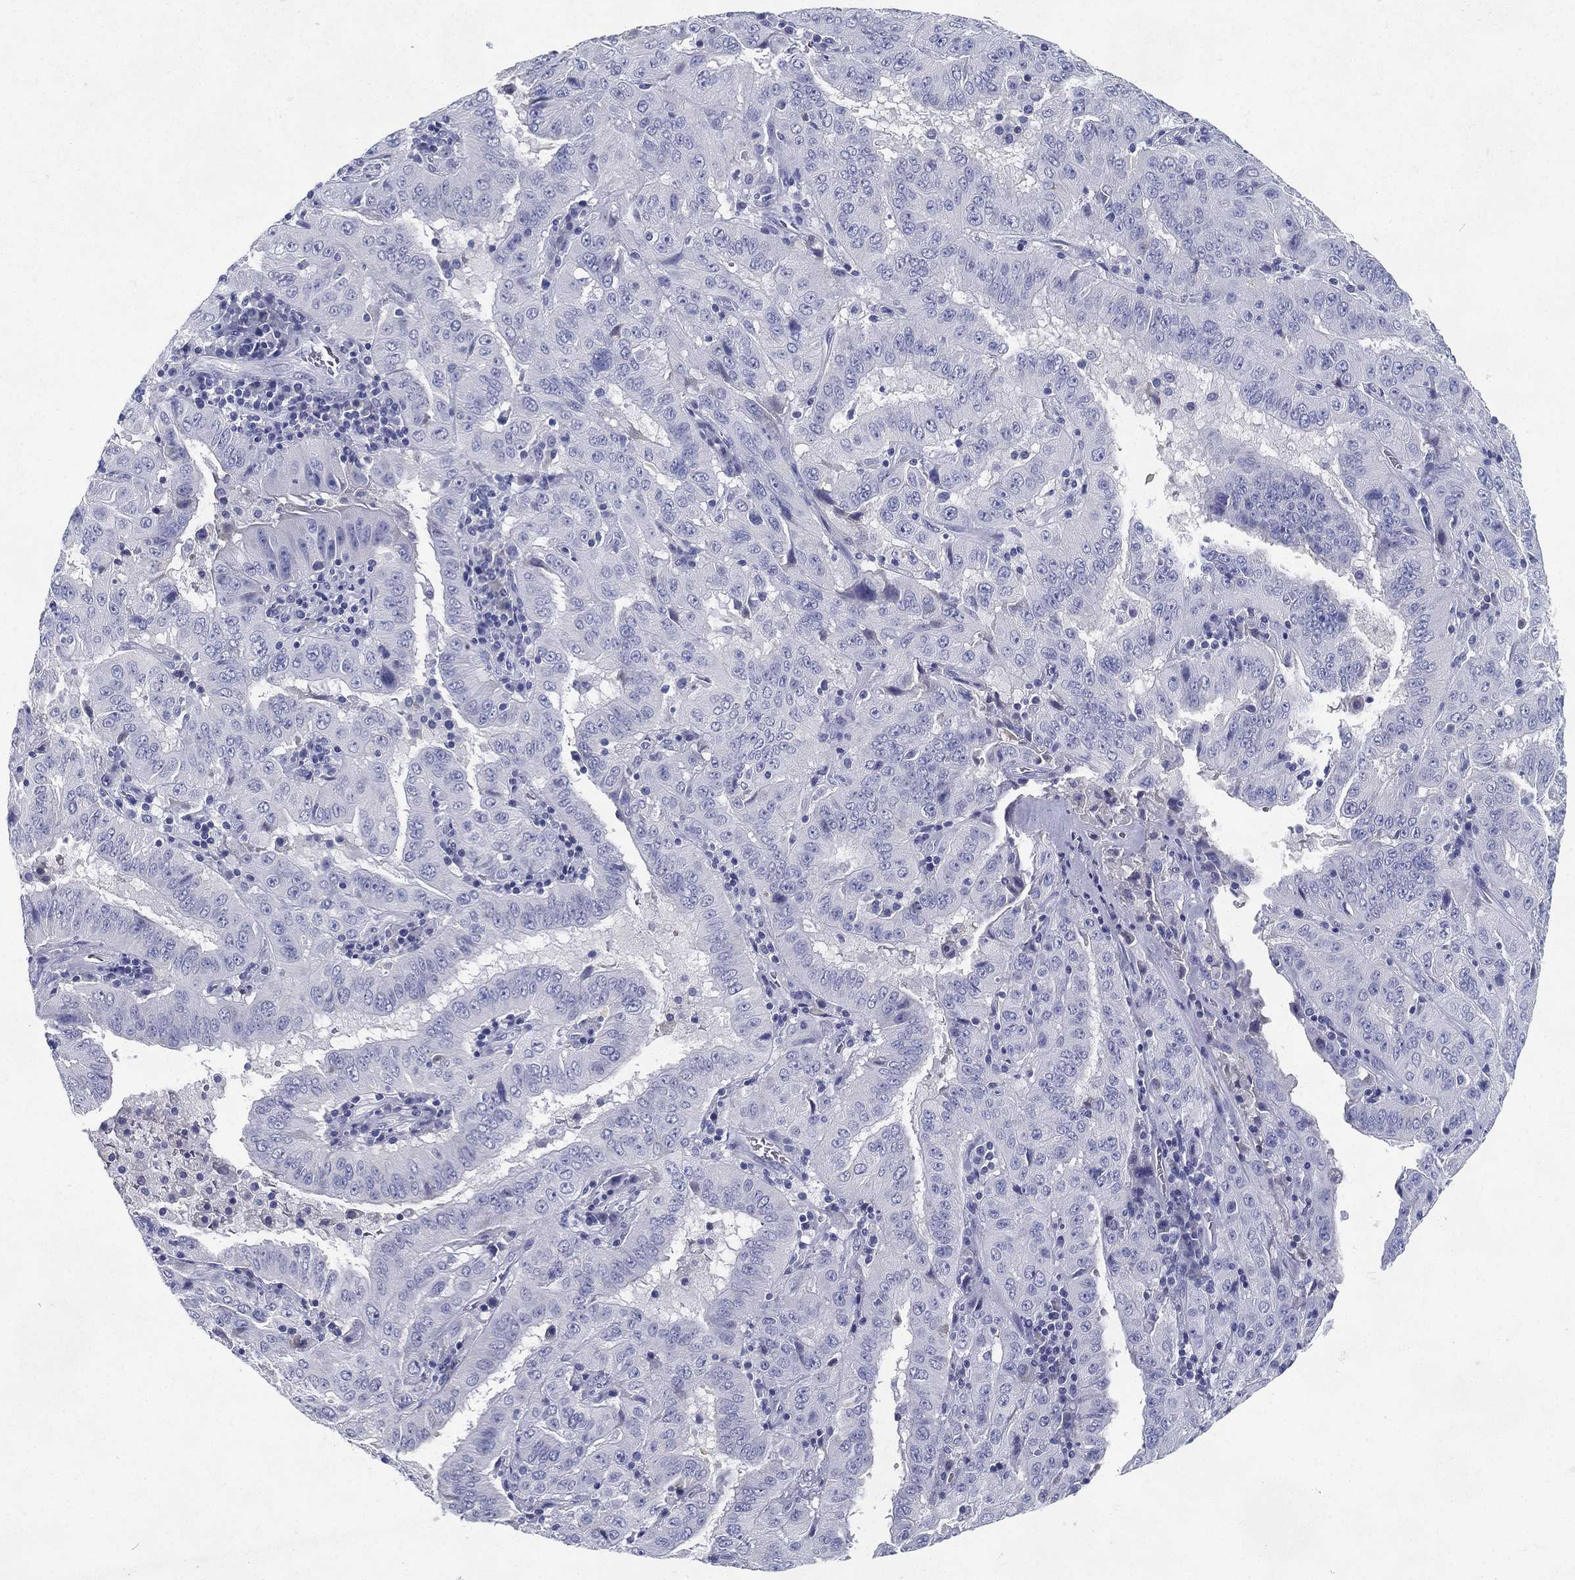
{"staining": {"intensity": "negative", "quantity": "none", "location": "none"}, "tissue": "pancreatic cancer", "cell_type": "Tumor cells", "image_type": "cancer", "snomed": [{"axis": "morphology", "description": "Adenocarcinoma, NOS"}, {"axis": "topography", "description": "Pancreas"}], "caption": "IHC photomicrograph of neoplastic tissue: pancreatic cancer stained with DAB shows no significant protein staining in tumor cells.", "gene": "RGS13", "patient": {"sex": "male", "age": 63}}